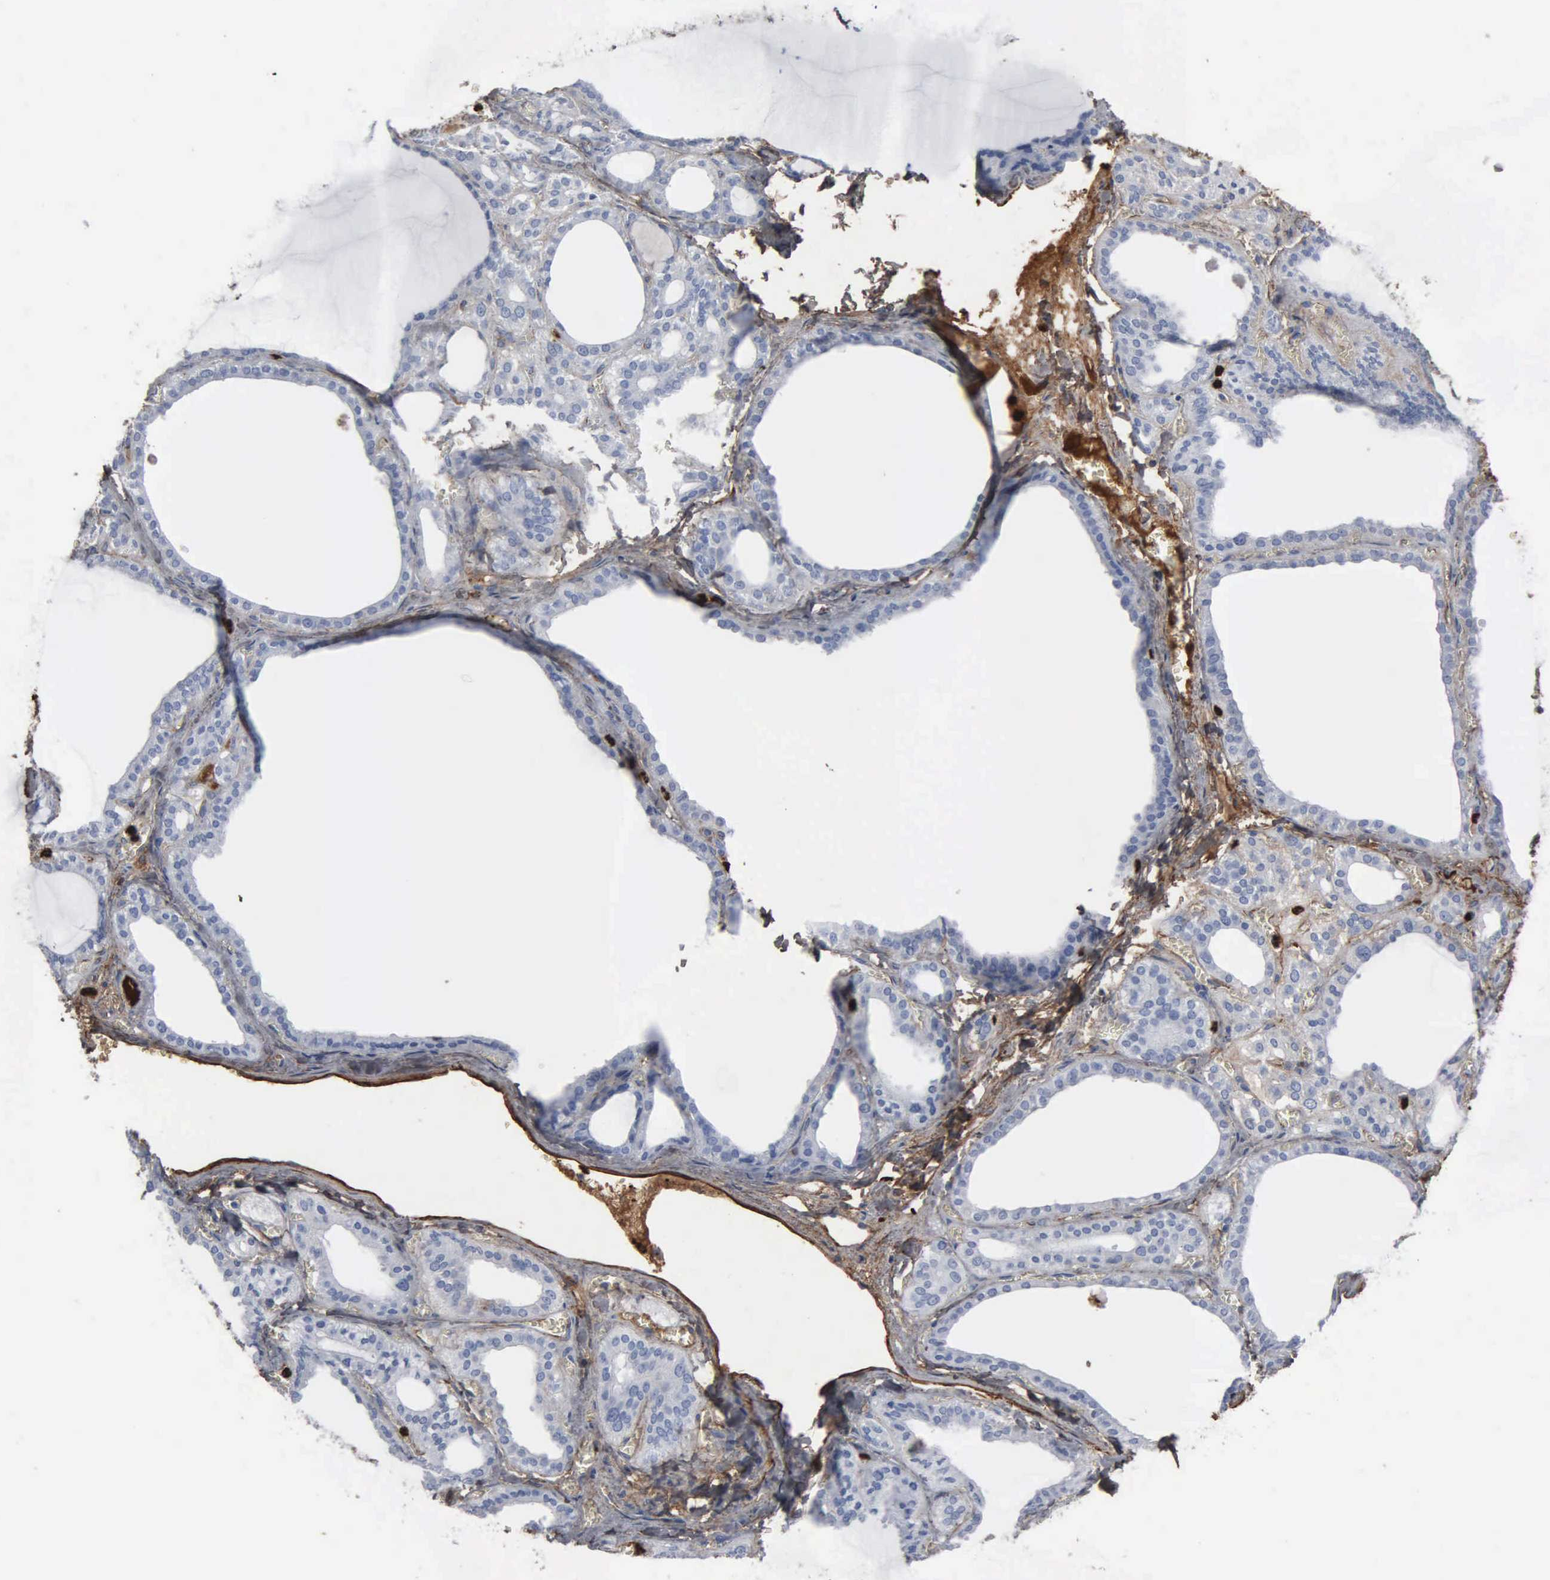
{"staining": {"intensity": "weak", "quantity": "25%-75%", "location": "cytoplasmic/membranous"}, "tissue": "thyroid gland", "cell_type": "Glandular cells", "image_type": "normal", "snomed": [{"axis": "morphology", "description": "Normal tissue, NOS"}, {"axis": "topography", "description": "Thyroid gland"}], "caption": "Immunohistochemistry (DAB) staining of unremarkable human thyroid gland demonstrates weak cytoplasmic/membranous protein expression in about 25%-75% of glandular cells.", "gene": "FN1", "patient": {"sex": "female", "age": 55}}